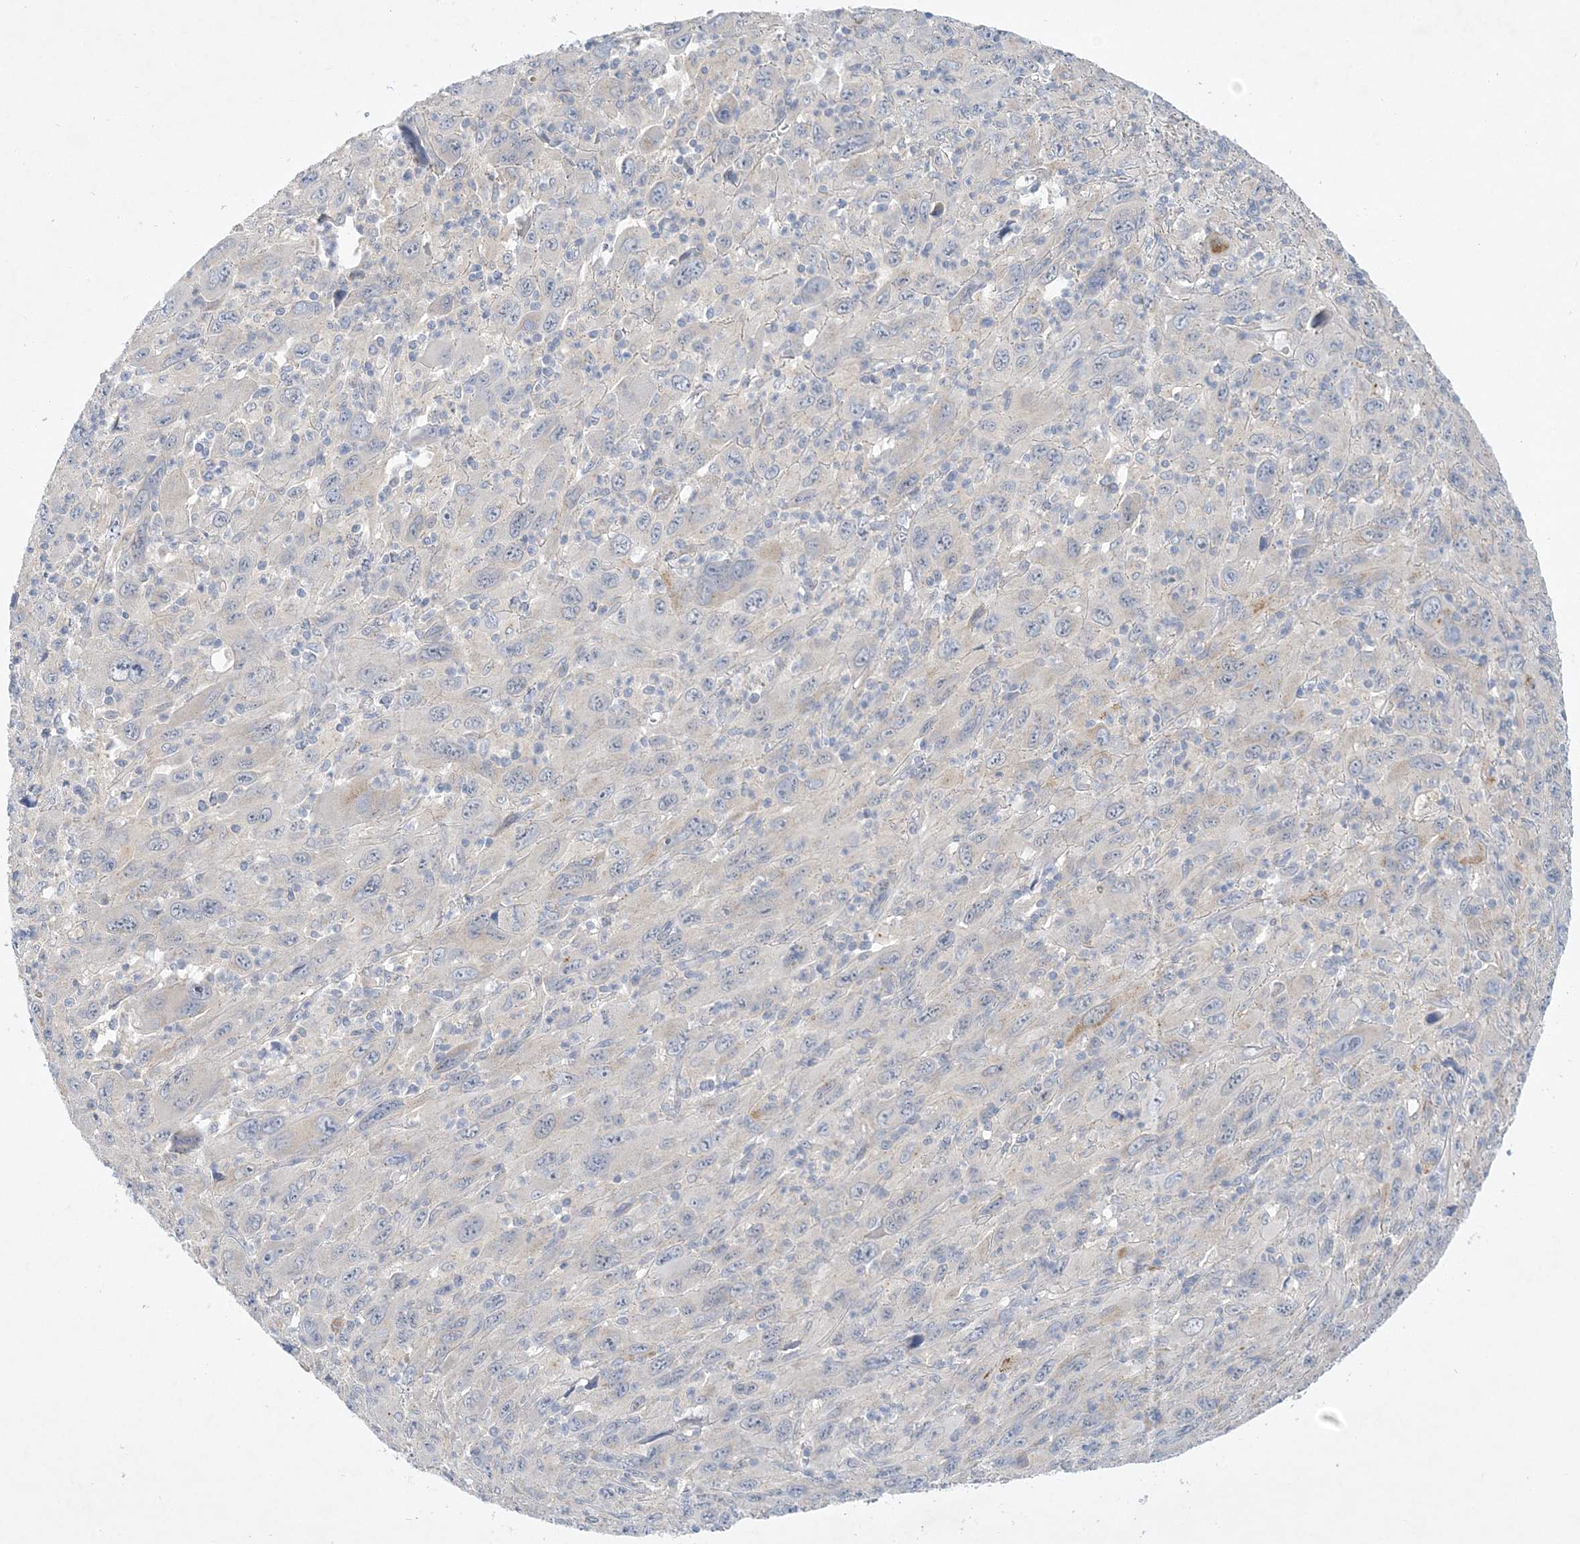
{"staining": {"intensity": "negative", "quantity": "none", "location": "none"}, "tissue": "melanoma", "cell_type": "Tumor cells", "image_type": "cancer", "snomed": [{"axis": "morphology", "description": "Malignant melanoma, Metastatic site"}, {"axis": "topography", "description": "Skin"}], "caption": "Tumor cells show no significant positivity in malignant melanoma (metastatic site).", "gene": "ANKRD35", "patient": {"sex": "female", "age": 56}}